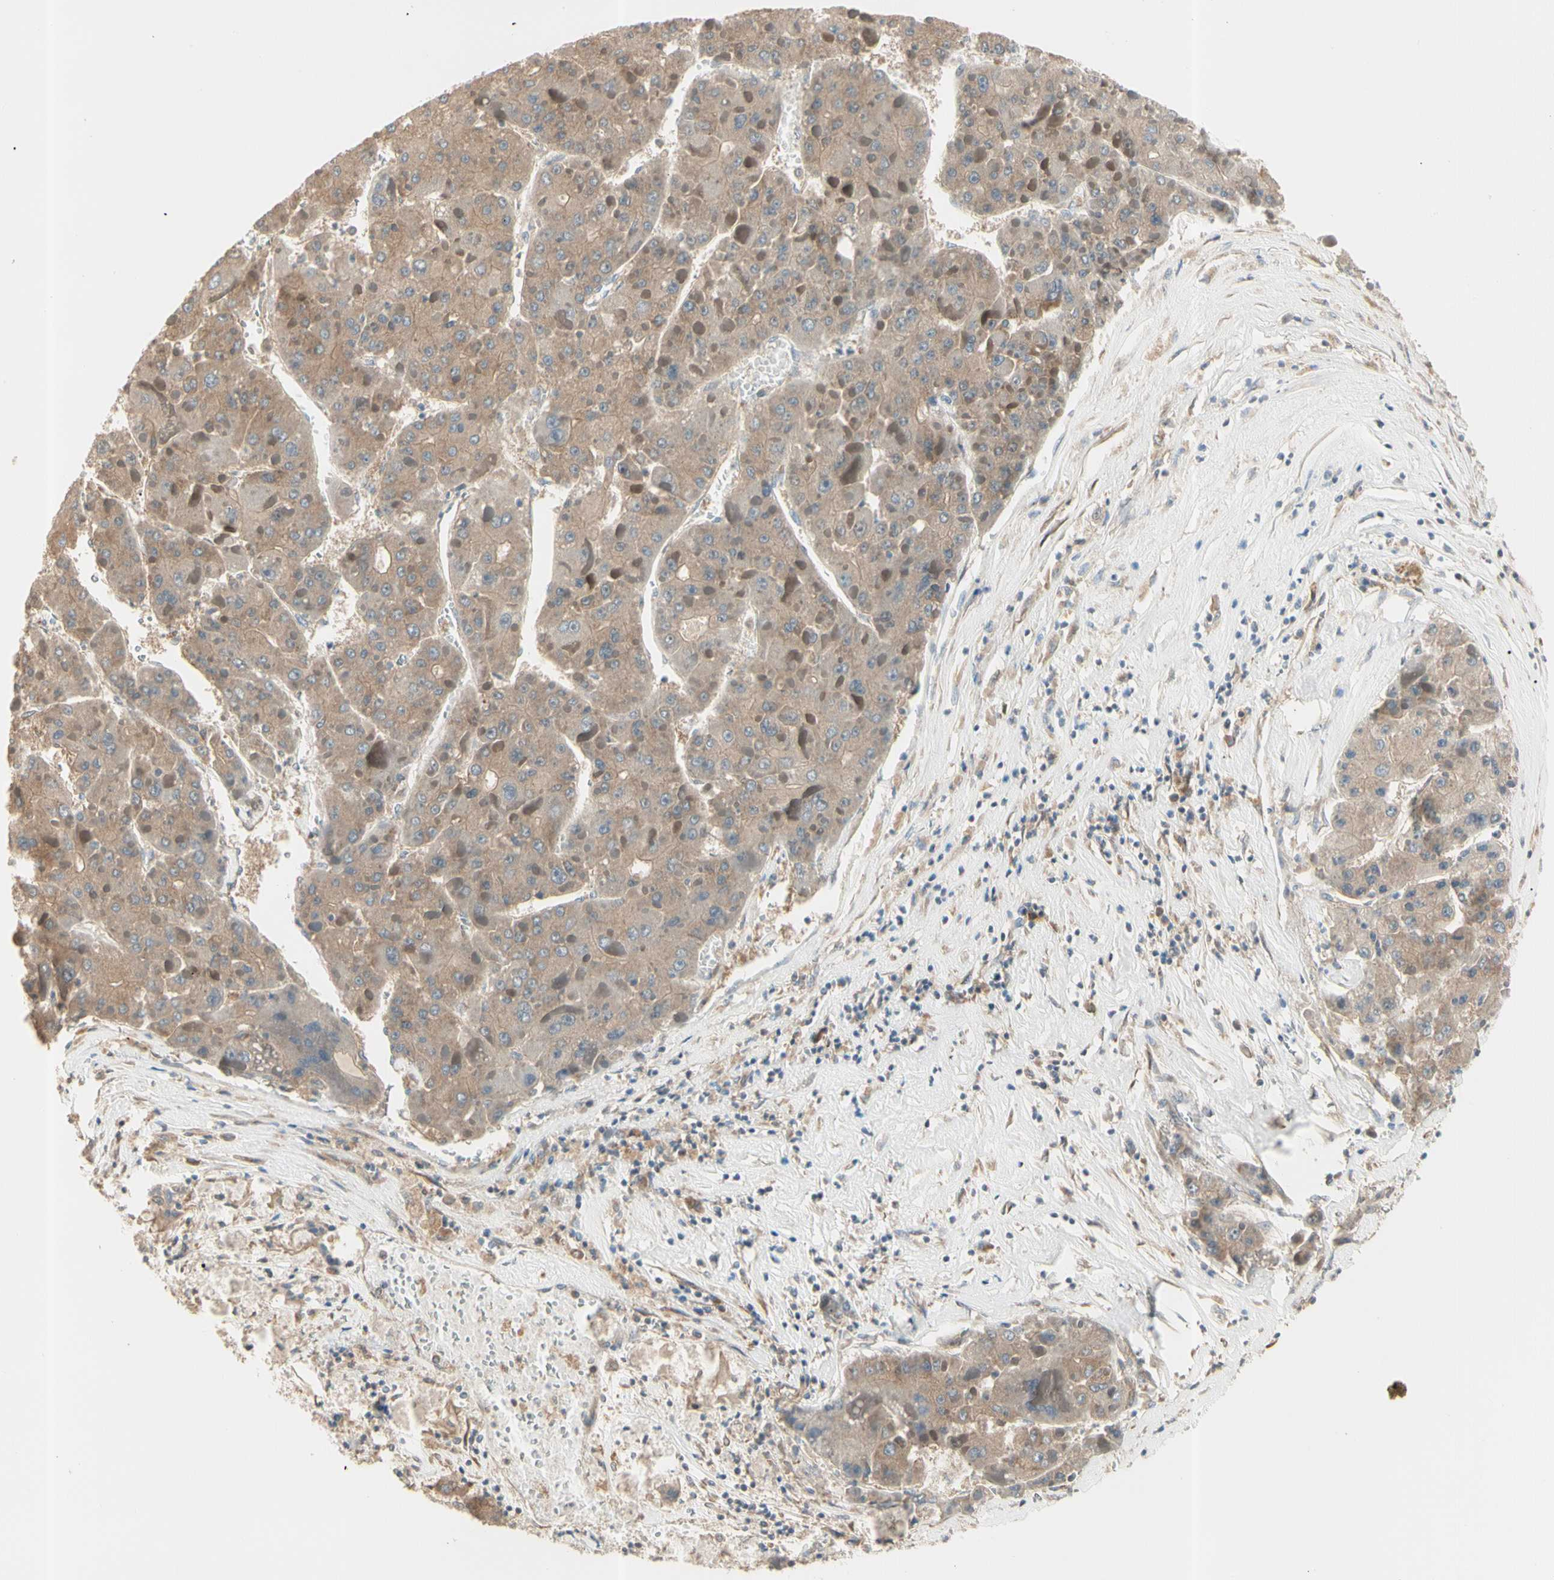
{"staining": {"intensity": "moderate", "quantity": ">75%", "location": "cytoplasmic/membranous"}, "tissue": "liver cancer", "cell_type": "Tumor cells", "image_type": "cancer", "snomed": [{"axis": "morphology", "description": "Carcinoma, Hepatocellular, NOS"}, {"axis": "topography", "description": "Liver"}], "caption": "About >75% of tumor cells in human liver cancer (hepatocellular carcinoma) demonstrate moderate cytoplasmic/membranous protein positivity as visualized by brown immunohistochemical staining.", "gene": "IRAG1", "patient": {"sex": "female", "age": 73}}